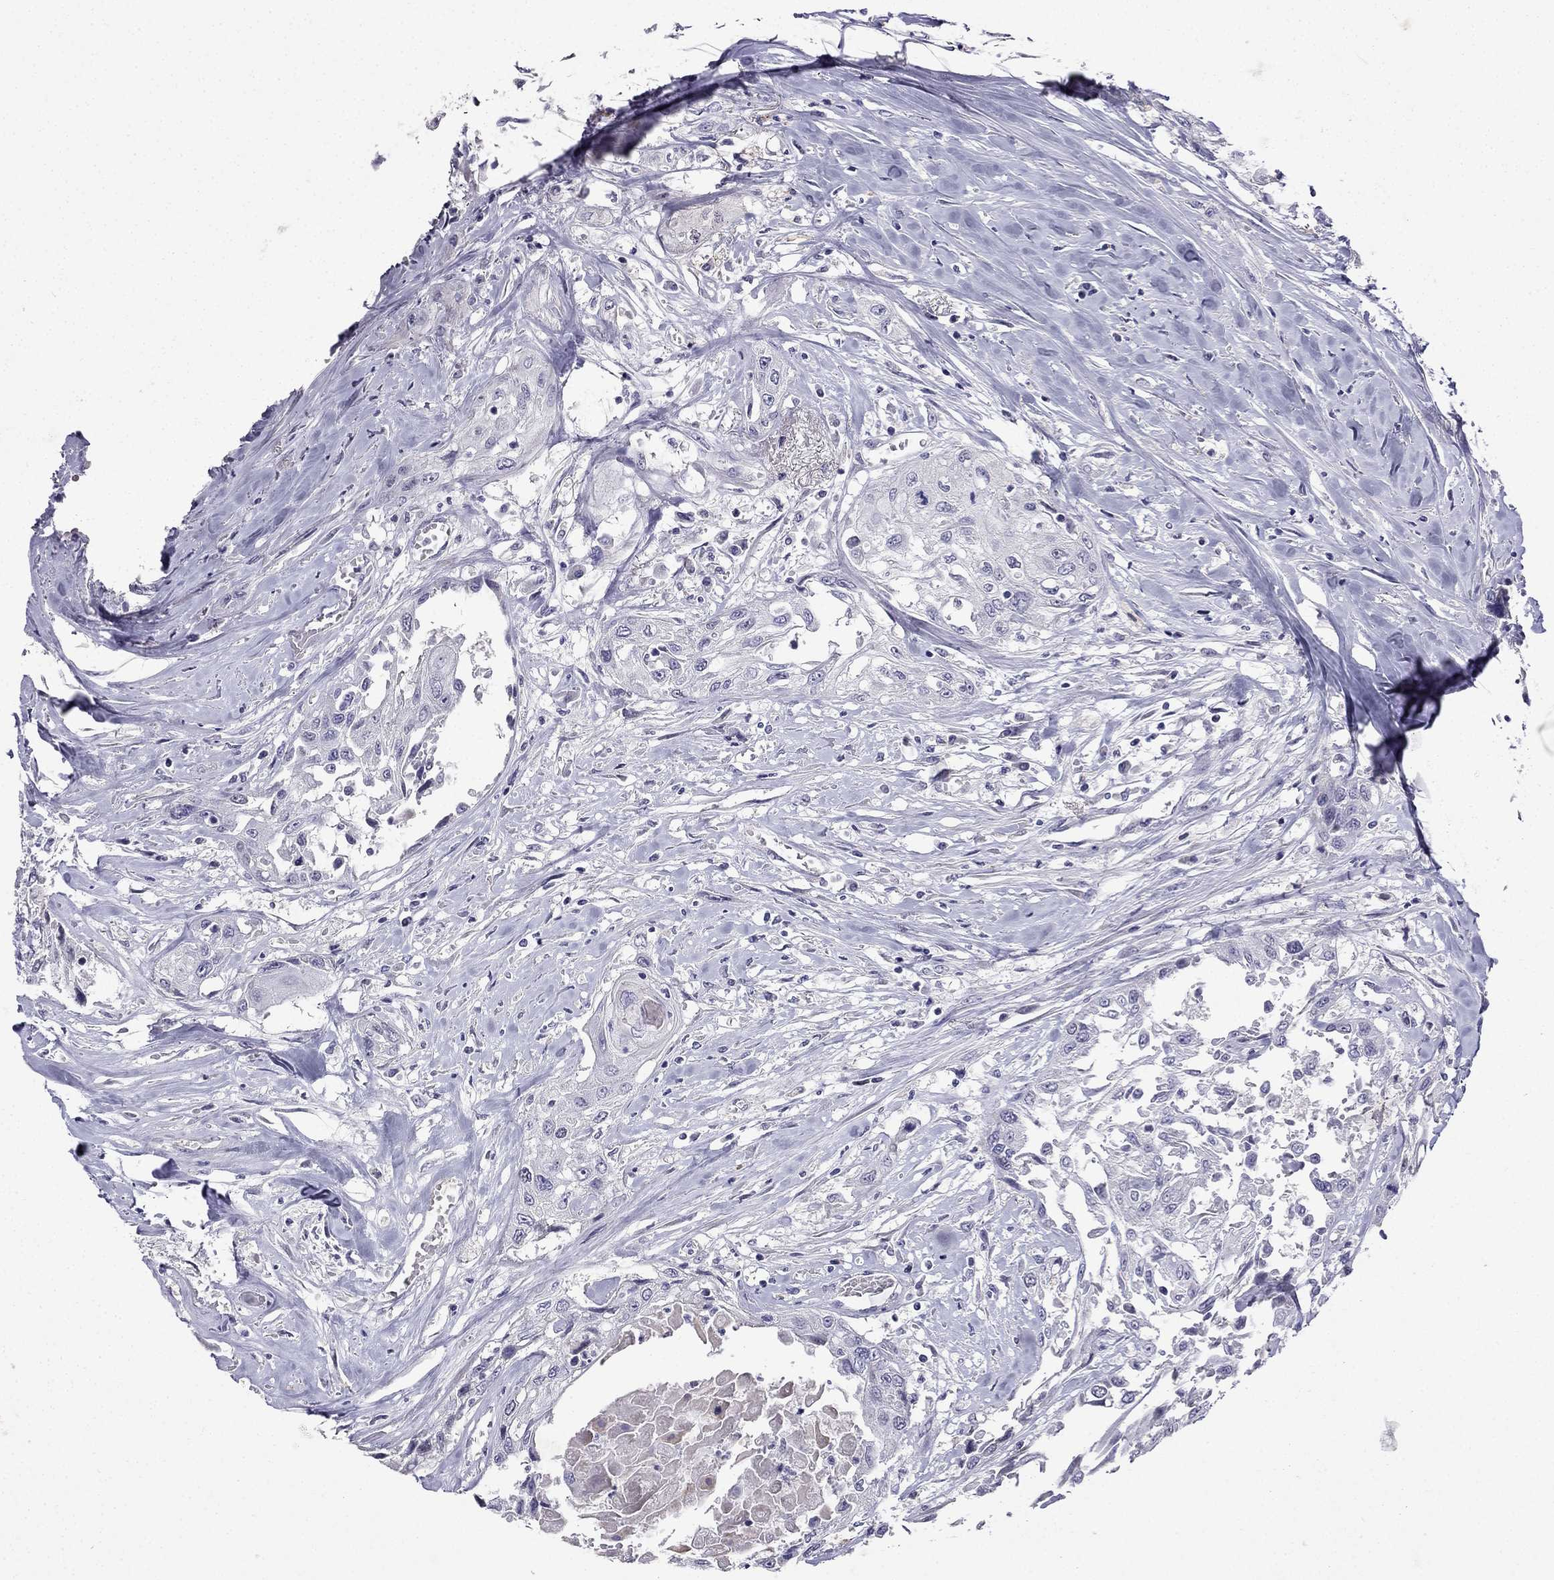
{"staining": {"intensity": "negative", "quantity": "none", "location": "none"}, "tissue": "head and neck cancer", "cell_type": "Tumor cells", "image_type": "cancer", "snomed": [{"axis": "morphology", "description": "Normal tissue, NOS"}, {"axis": "morphology", "description": "Squamous cell carcinoma, NOS"}, {"axis": "topography", "description": "Oral tissue"}, {"axis": "topography", "description": "Peripheral nerve tissue"}, {"axis": "topography", "description": "Head-Neck"}], "caption": "Immunohistochemical staining of human head and neck cancer reveals no significant staining in tumor cells.", "gene": "UHRF1", "patient": {"sex": "female", "age": 59}}